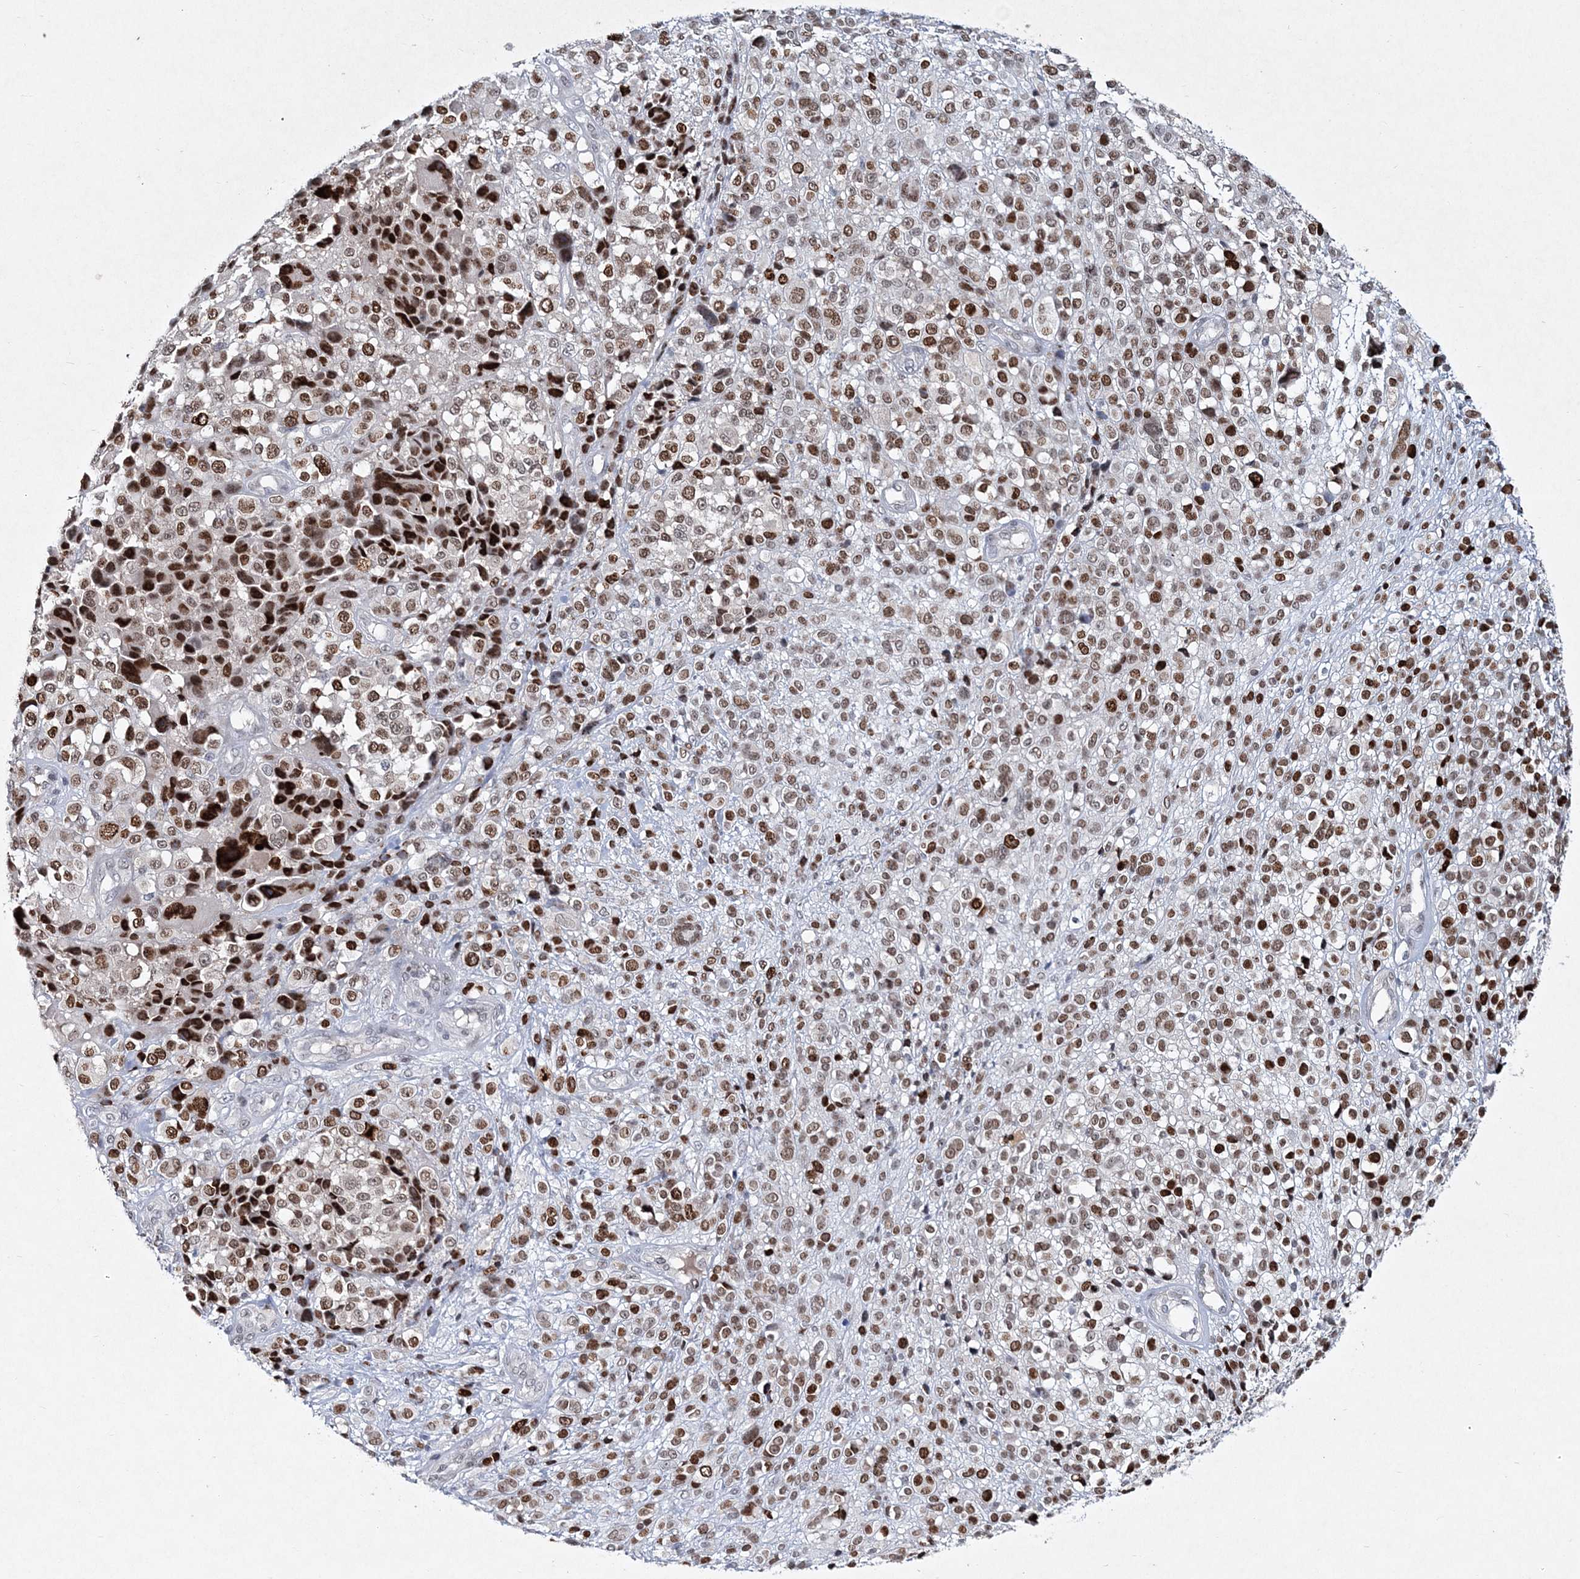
{"staining": {"intensity": "moderate", "quantity": ">75%", "location": "nuclear"}, "tissue": "melanoma", "cell_type": "Tumor cells", "image_type": "cancer", "snomed": [{"axis": "morphology", "description": "Malignant melanoma, NOS"}, {"axis": "topography", "description": "Skin"}], "caption": "Approximately >75% of tumor cells in human malignant melanoma demonstrate moderate nuclear protein staining as visualized by brown immunohistochemical staining.", "gene": "LRRFIP2", "patient": {"sex": "female", "age": 55}}